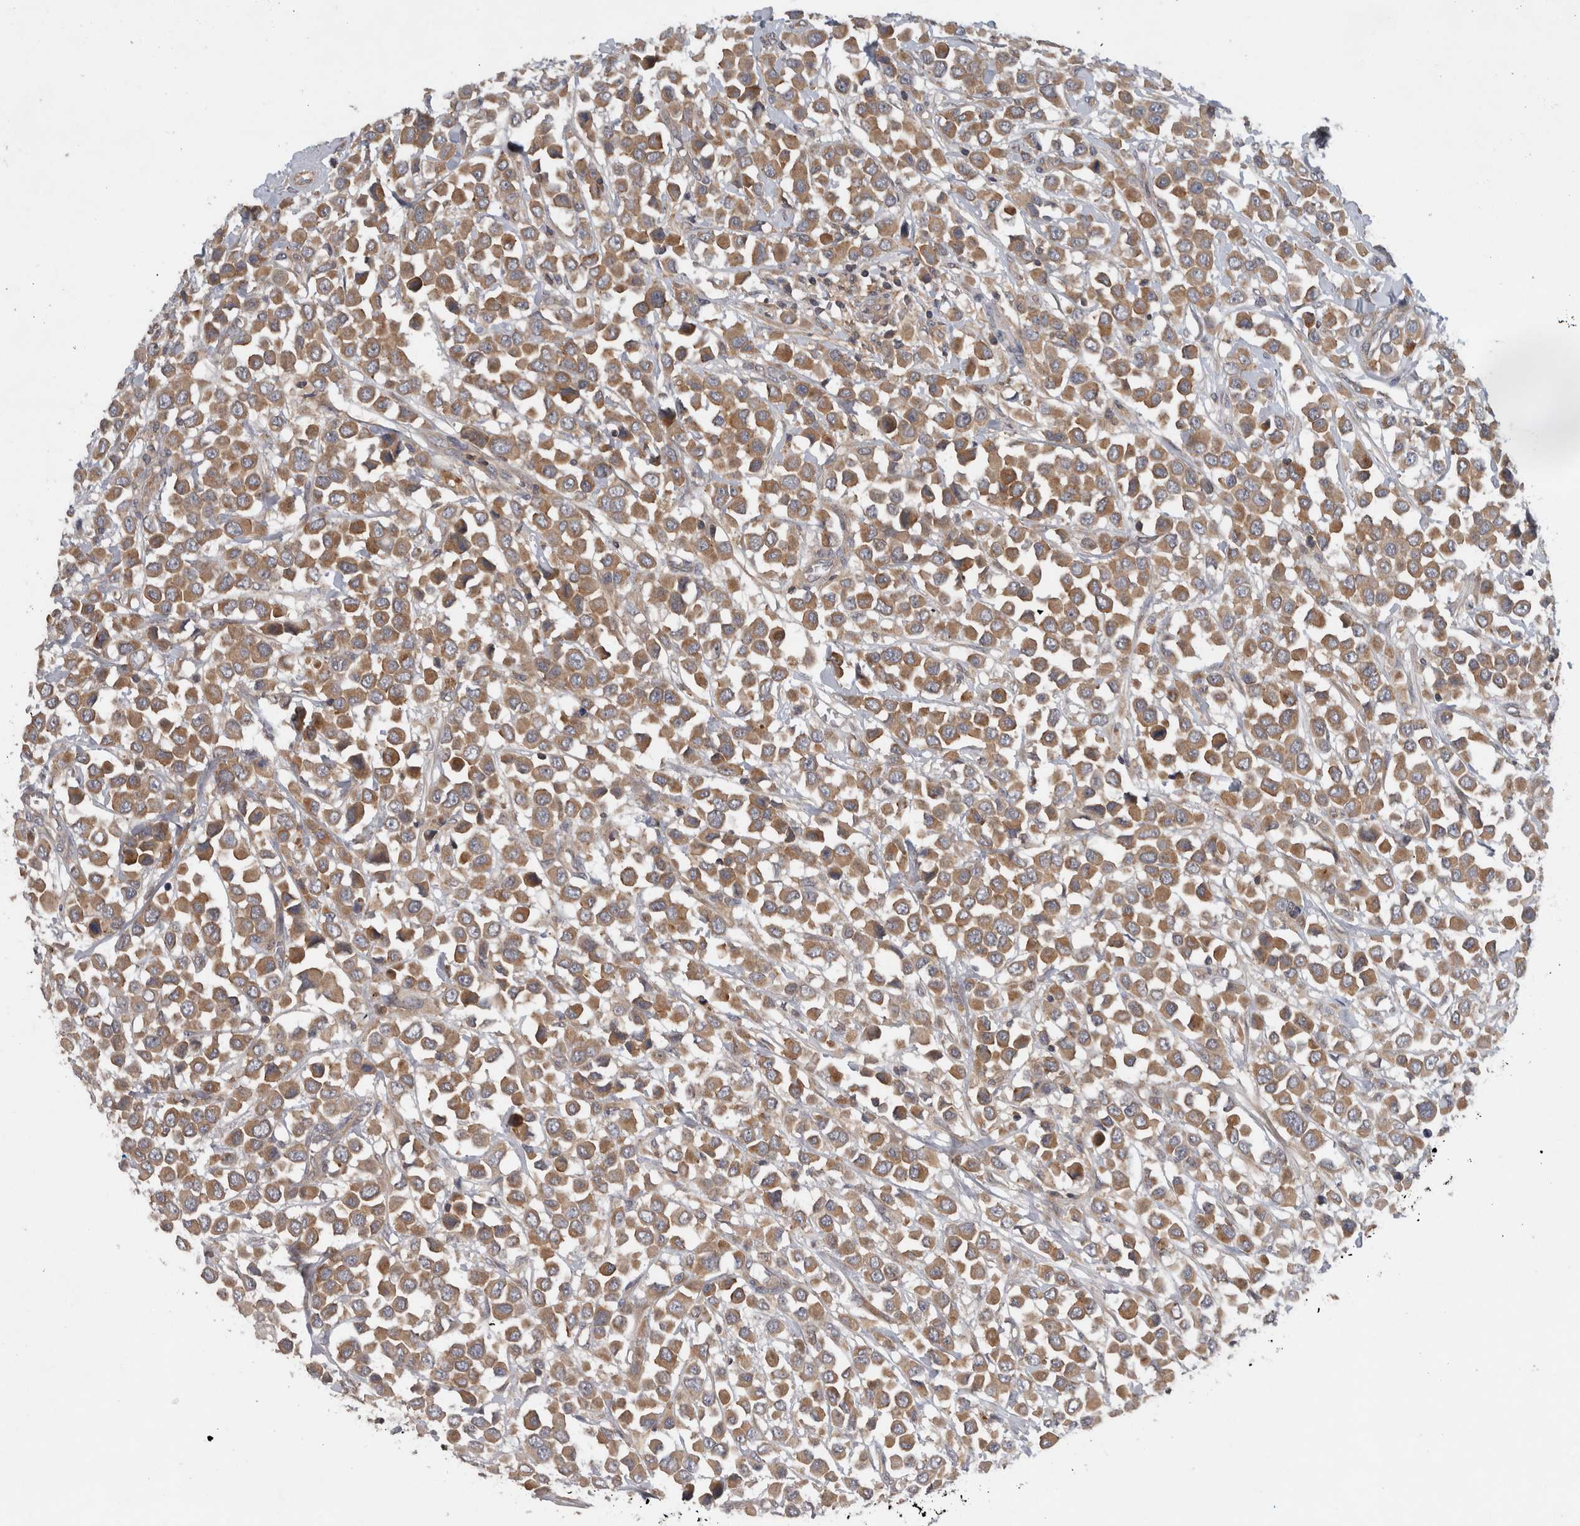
{"staining": {"intensity": "moderate", "quantity": ">75%", "location": "cytoplasmic/membranous"}, "tissue": "breast cancer", "cell_type": "Tumor cells", "image_type": "cancer", "snomed": [{"axis": "morphology", "description": "Duct carcinoma"}, {"axis": "topography", "description": "Breast"}], "caption": "Breast cancer was stained to show a protein in brown. There is medium levels of moderate cytoplasmic/membranous staining in about >75% of tumor cells. The protein is shown in brown color, while the nuclei are stained blue.", "gene": "SCARA5", "patient": {"sex": "female", "age": 61}}